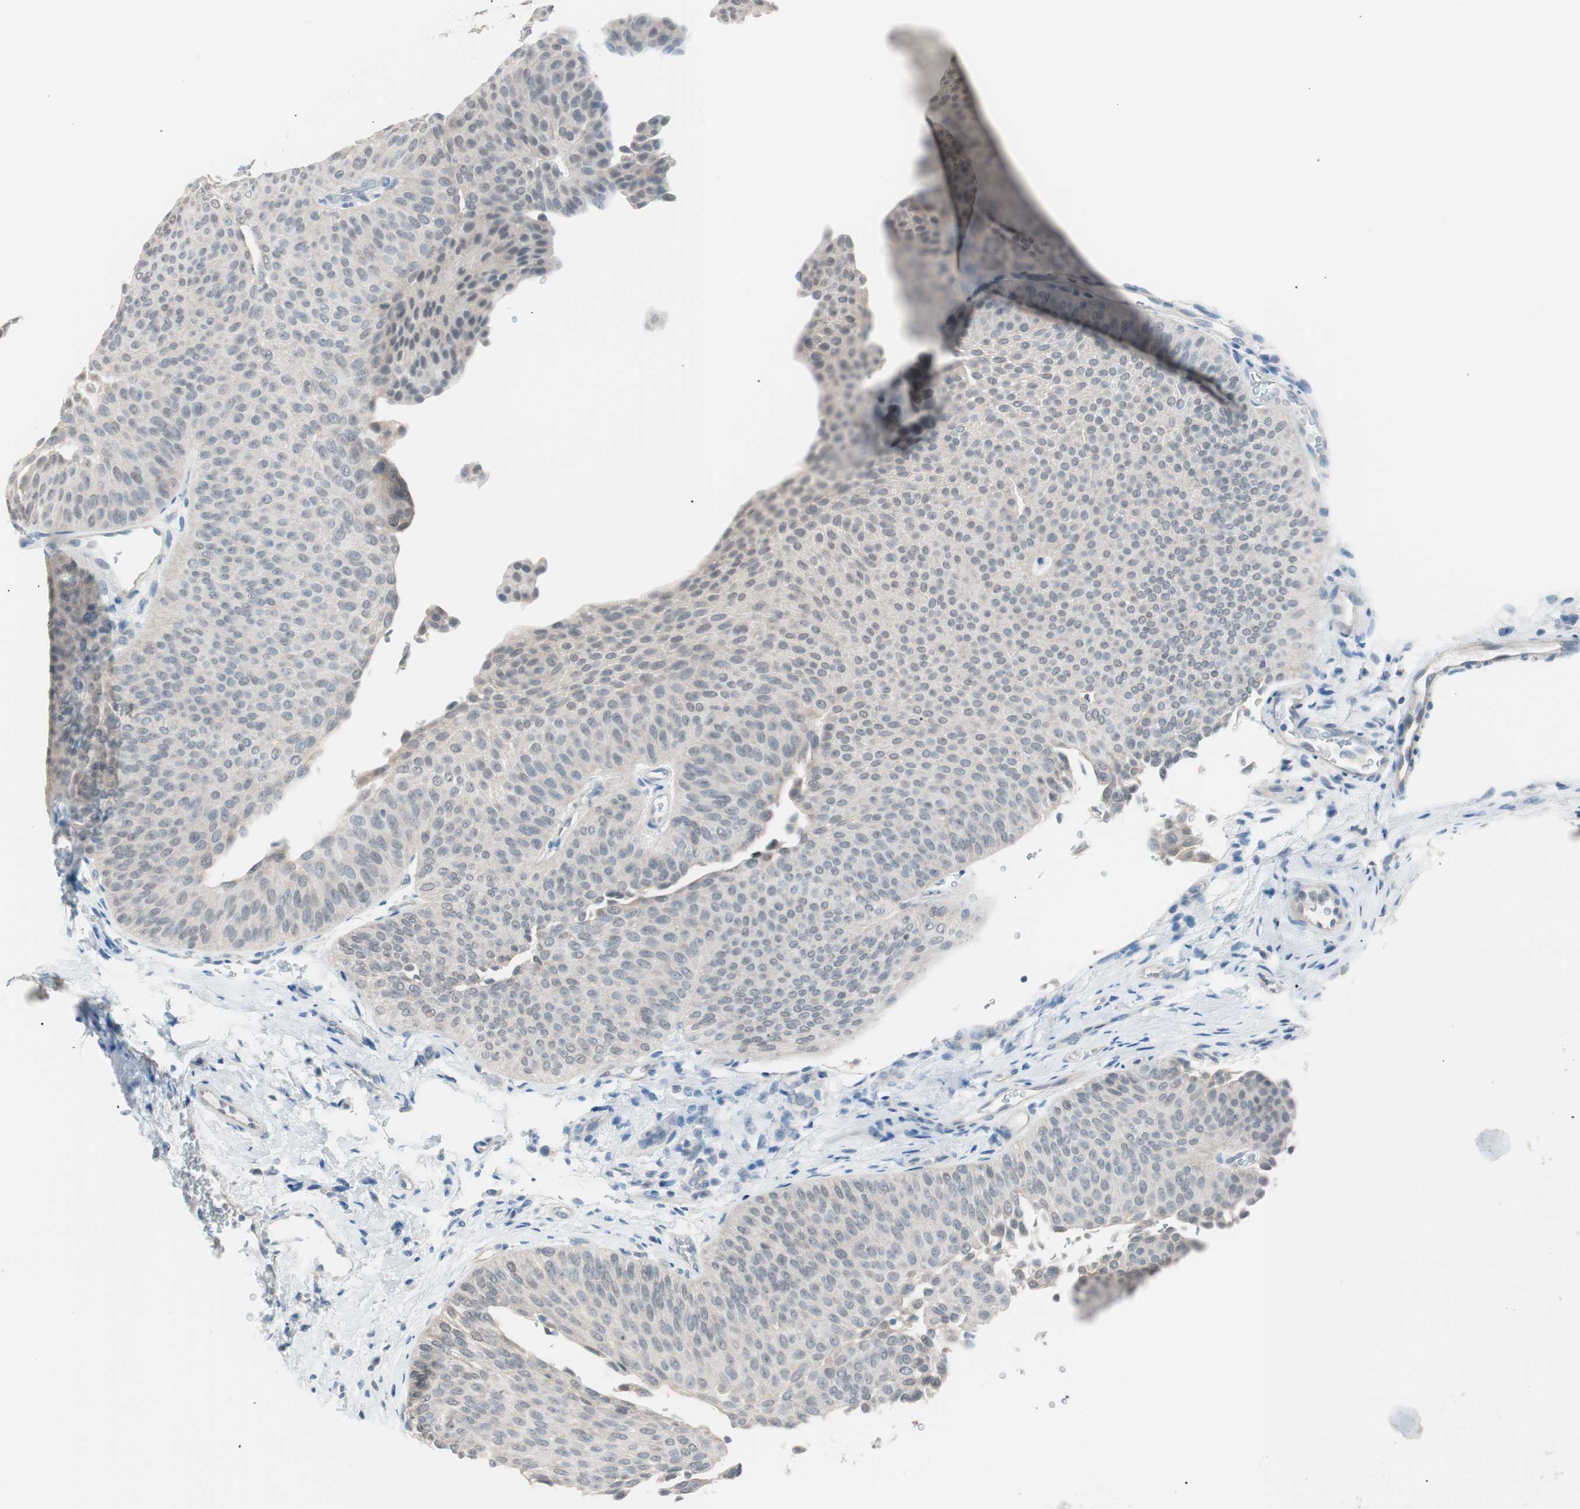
{"staining": {"intensity": "negative", "quantity": "none", "location": "none"}, "tissue": "urothelial cancer", "cell_type": "Tumor cells", "image_type": "cancer", "snomed": [{"axis": "morphology", "description": "Urothelial carcinoma, Low grade"}, {"axis": "topography", "description": "Urinary bladder"}], "caption": "IHC of human urothelial cancer demonstrates no positivity in tumor cells.", "gene": "VIL1", "patient": {"sex": "female", "age": 60}}